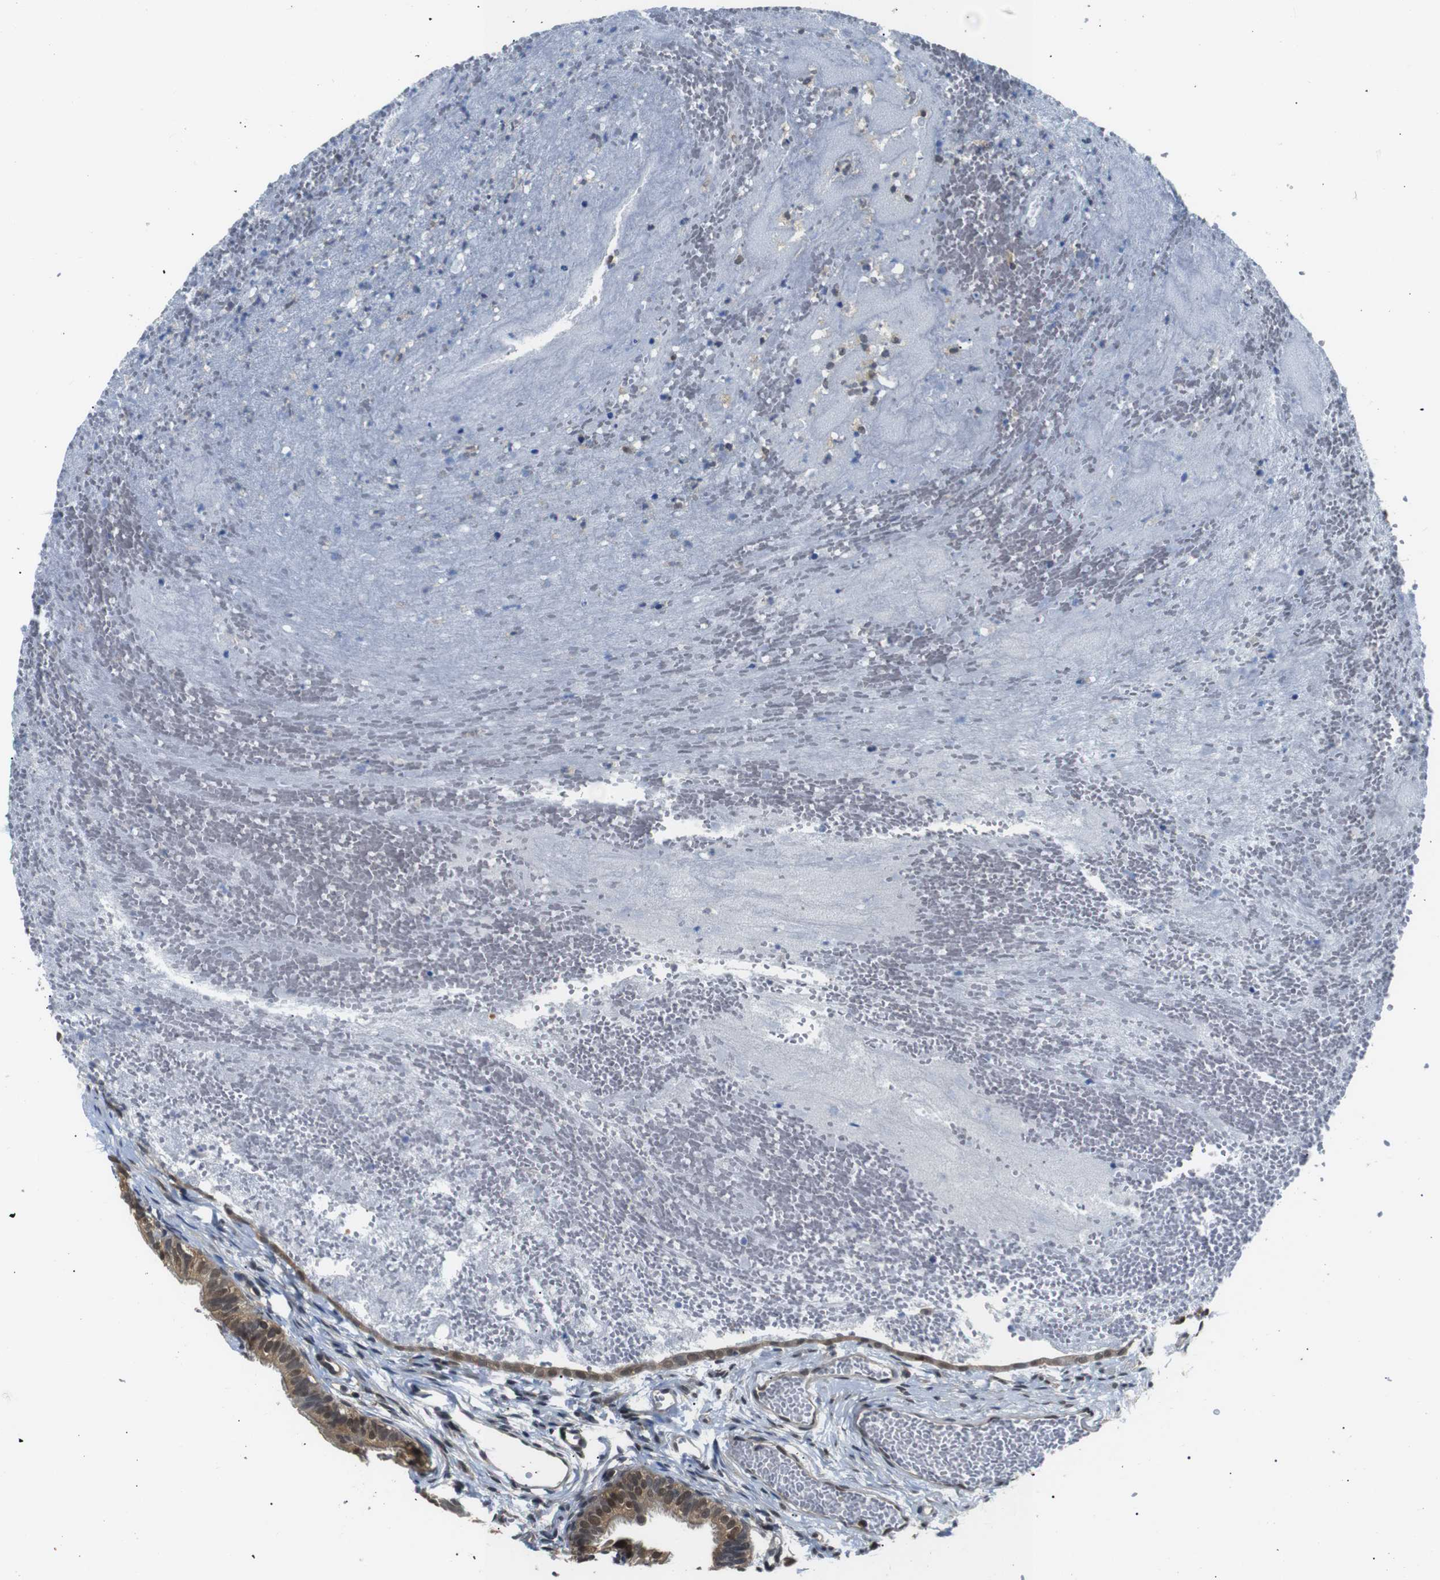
{"staining": {"intensity": "moderate", "quantity": ">75%", "location": "cytoplasmic/membranous,nuclear"}, "tissue": "fallopian tube", "cell_type": "Glandular cells", "image_type": "normal", "snomed": [{"axis": "morphology", "description": "Normal tissue, NOS"}, {"axis": "topography", "description": "Fallopian tube"}, {"axis": "topography", "description": "Placenta"}], "caption": "A brown stain shows moderate cytoplasmic/membranous,nuclear staining of a protein in glandular cells of benign human fallopian tube. The staining was performed using DAB to visualize the protein expression in brown, while the nuclei were stained in blue with hematoxylin (Magnification: 20x).", "gene": "UBXN1", "patient": {"sex": "female", "age": 34}}